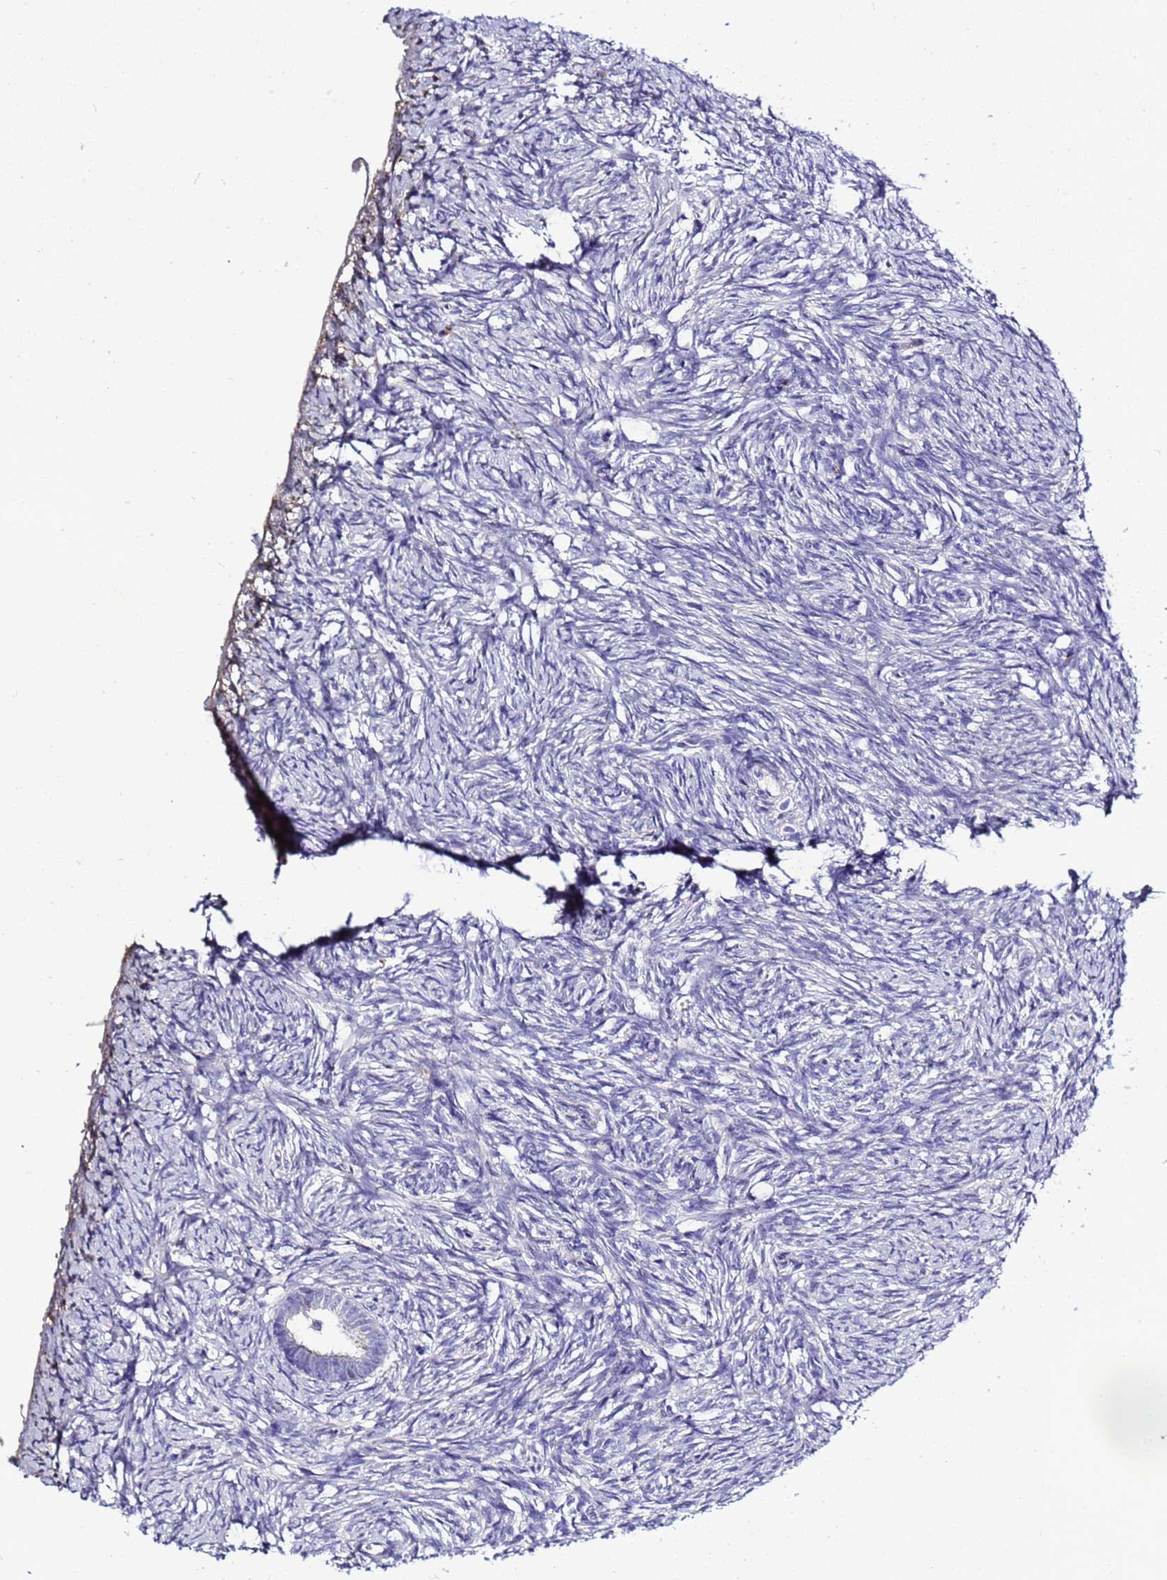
{"staining": {"intensity": "negative", "quantity": "none", "location": "none"}, "tissue": "ovary", "cell_type": "Follicle cells", "image_type": "normal", "snomed": [{"axis": "morphology", "description": "Normal tissue, NOS"}, {"axis": "topography", "description": "Ovary"}], "caption": "This is a histopathology image of immunohistochemistry staining of normal ovary, which shows no staining in follicle cells. (Brightfield microscopy of DAB (3,3'-diaminobenzidine) immunohistochemistry at high magnification).", "gene": "C4orf46", "patient": {"sex": "female", "age": 51}}